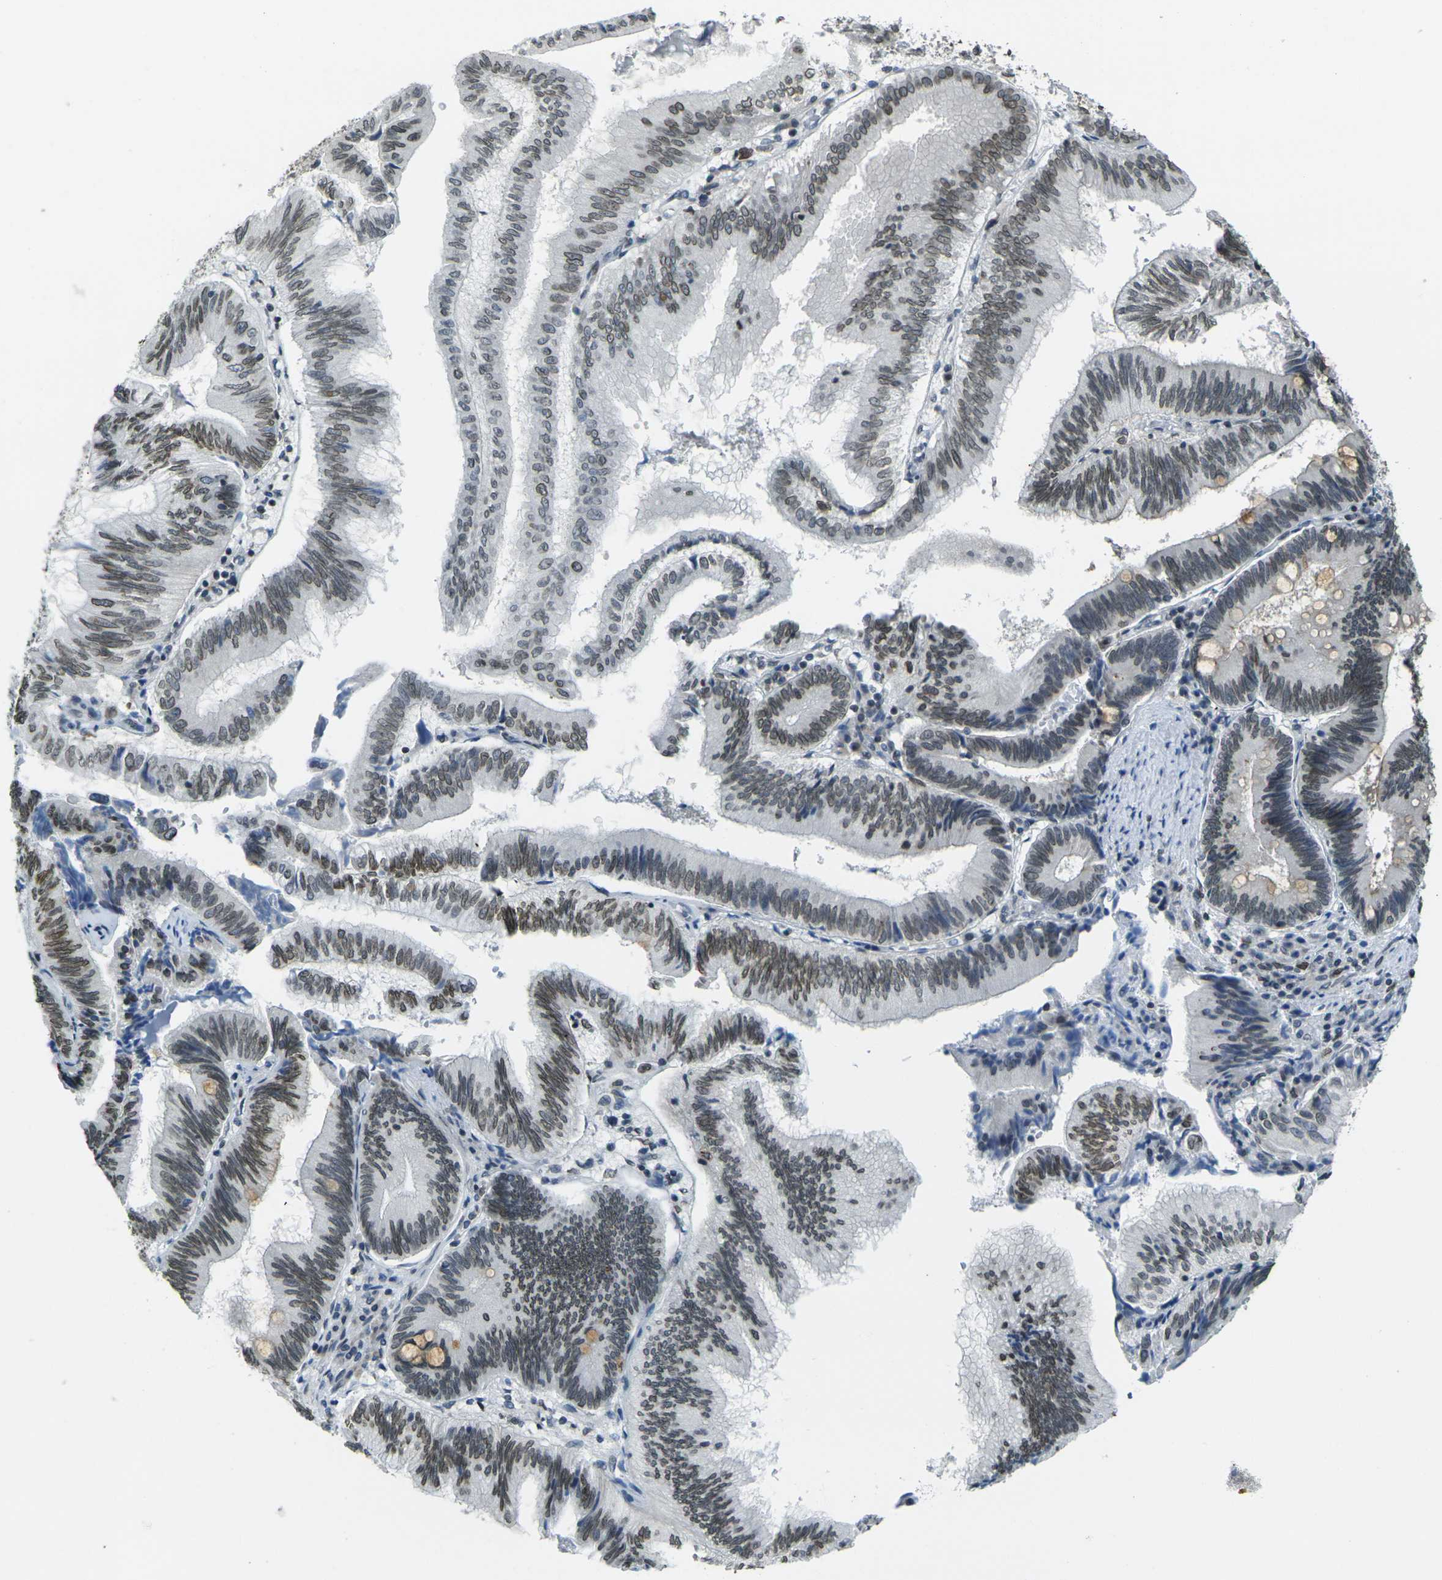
{"staining": {"intensity": "moderate", "quantity": ">75%", "location": "cytoplasmic/membranous,nuclear"}, "tissue": "pancreatic cancer", "cell_type": "Tumor cells", "image_type": "cancer", "snomed": [{"axis": "morphology", "description": "Adenocarcinoma, NOS"}, {"axis": "topography", "description": "Pancreas"}], "caption": "Immunohistochemistry histopathology image of adenocarcinoma (pancreatic) stained for a protein (brown), which reveals medium levels of moderate cytoplasmic/membranous and nuclear expression in about >75% of tumor cells.", "gene": "BRDT", "patient": {"sex": "male", "age": 82}}